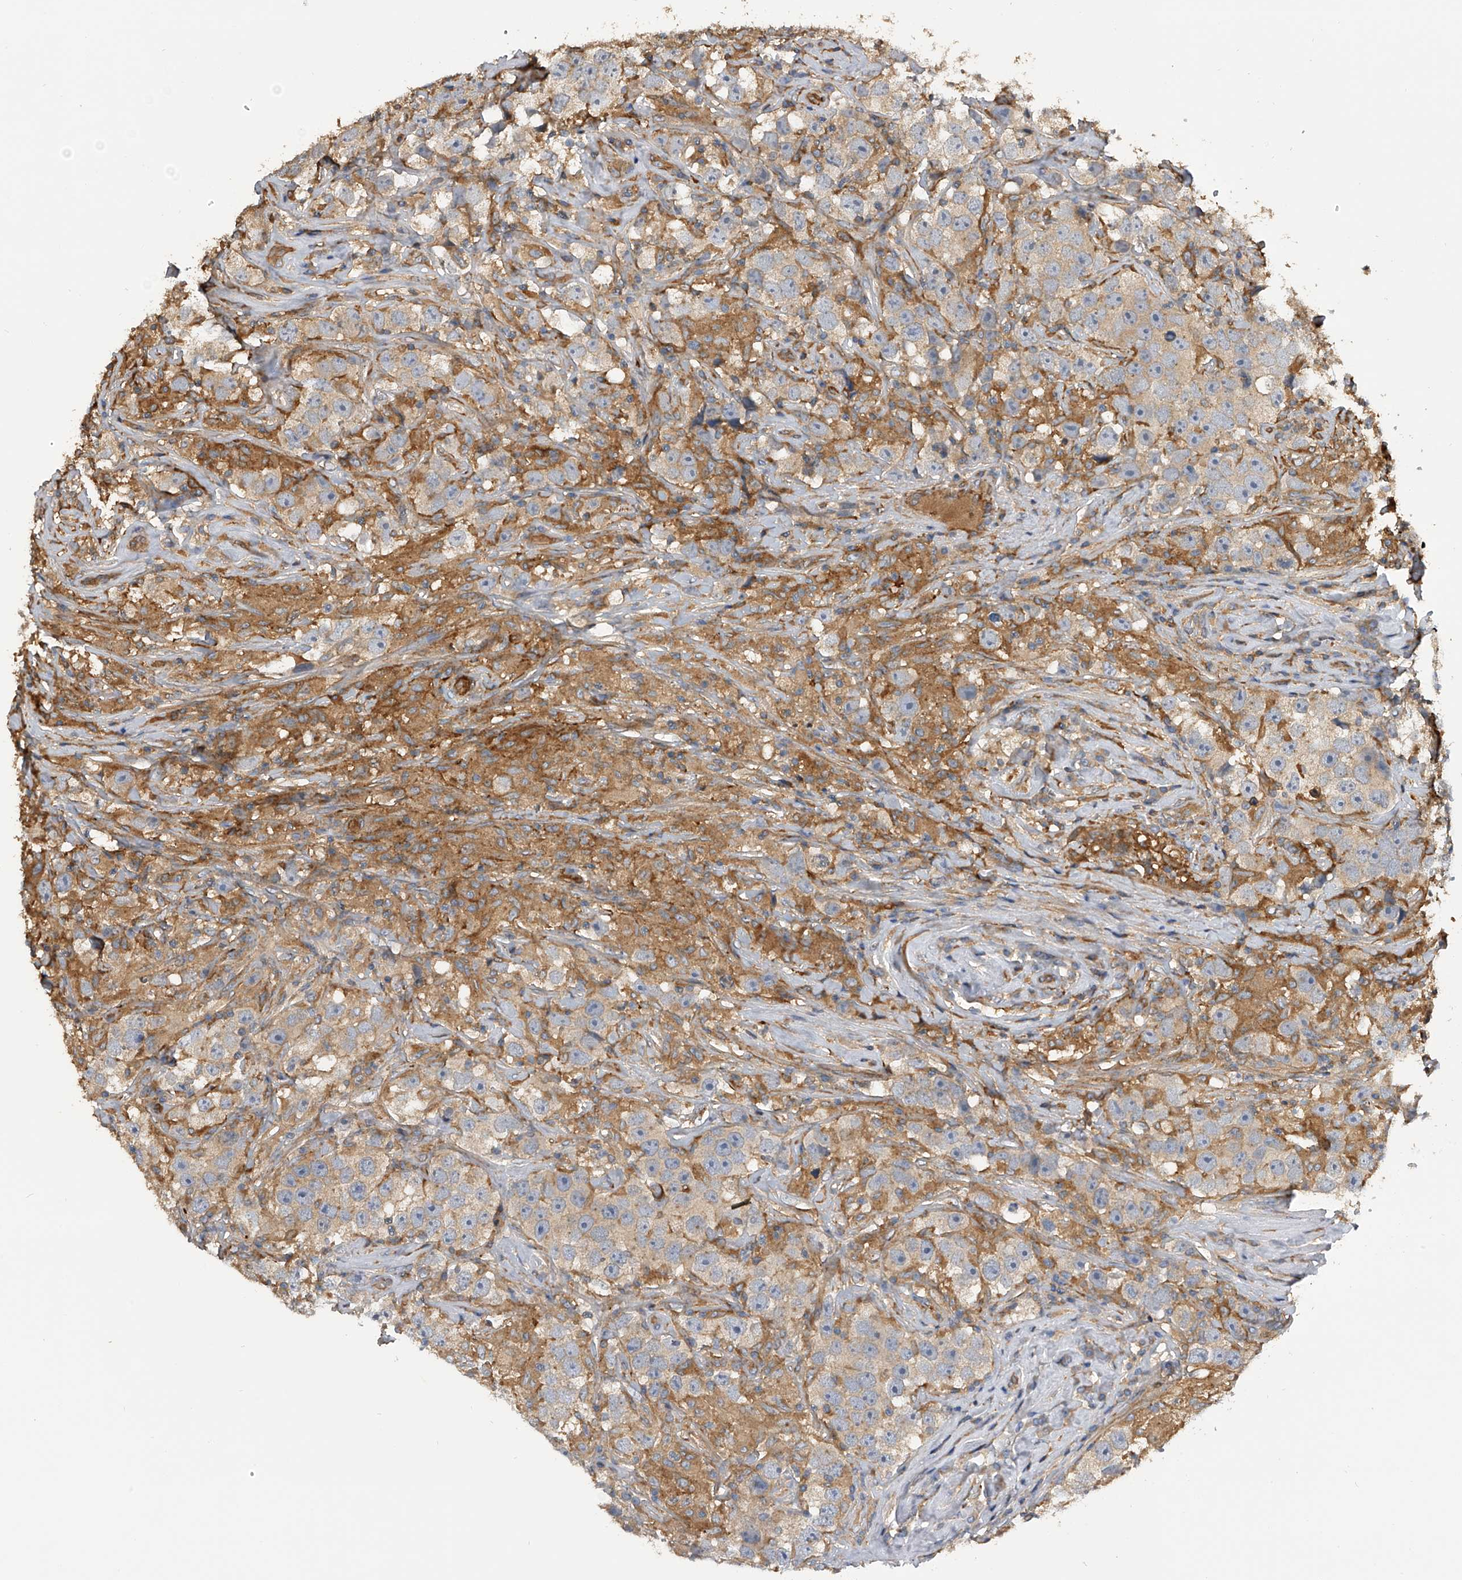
{"staining": {"intensity": "moderate", "quantity": "25%-75%", "location": "cytoplasmic/membranous"}, "tissue": "testis cancer", "cell_type": "Tumor cells", "image_type": "cancer", "snomed": [{"axis": "morphology", "description": "Seminoma, NOS"}, {"axis": "topography", "description": "Testis"}], "caption": "Seminoma (testis) stained with DAB (3,3'-diaminobenzidine) immunohistochemistry reveals medium levels of moderate cytoplasmic/membranous expression in about 25%-75% of tumor cells.", "gene": "PTPRA", "patient": {"sex": "male", "age": 49}}